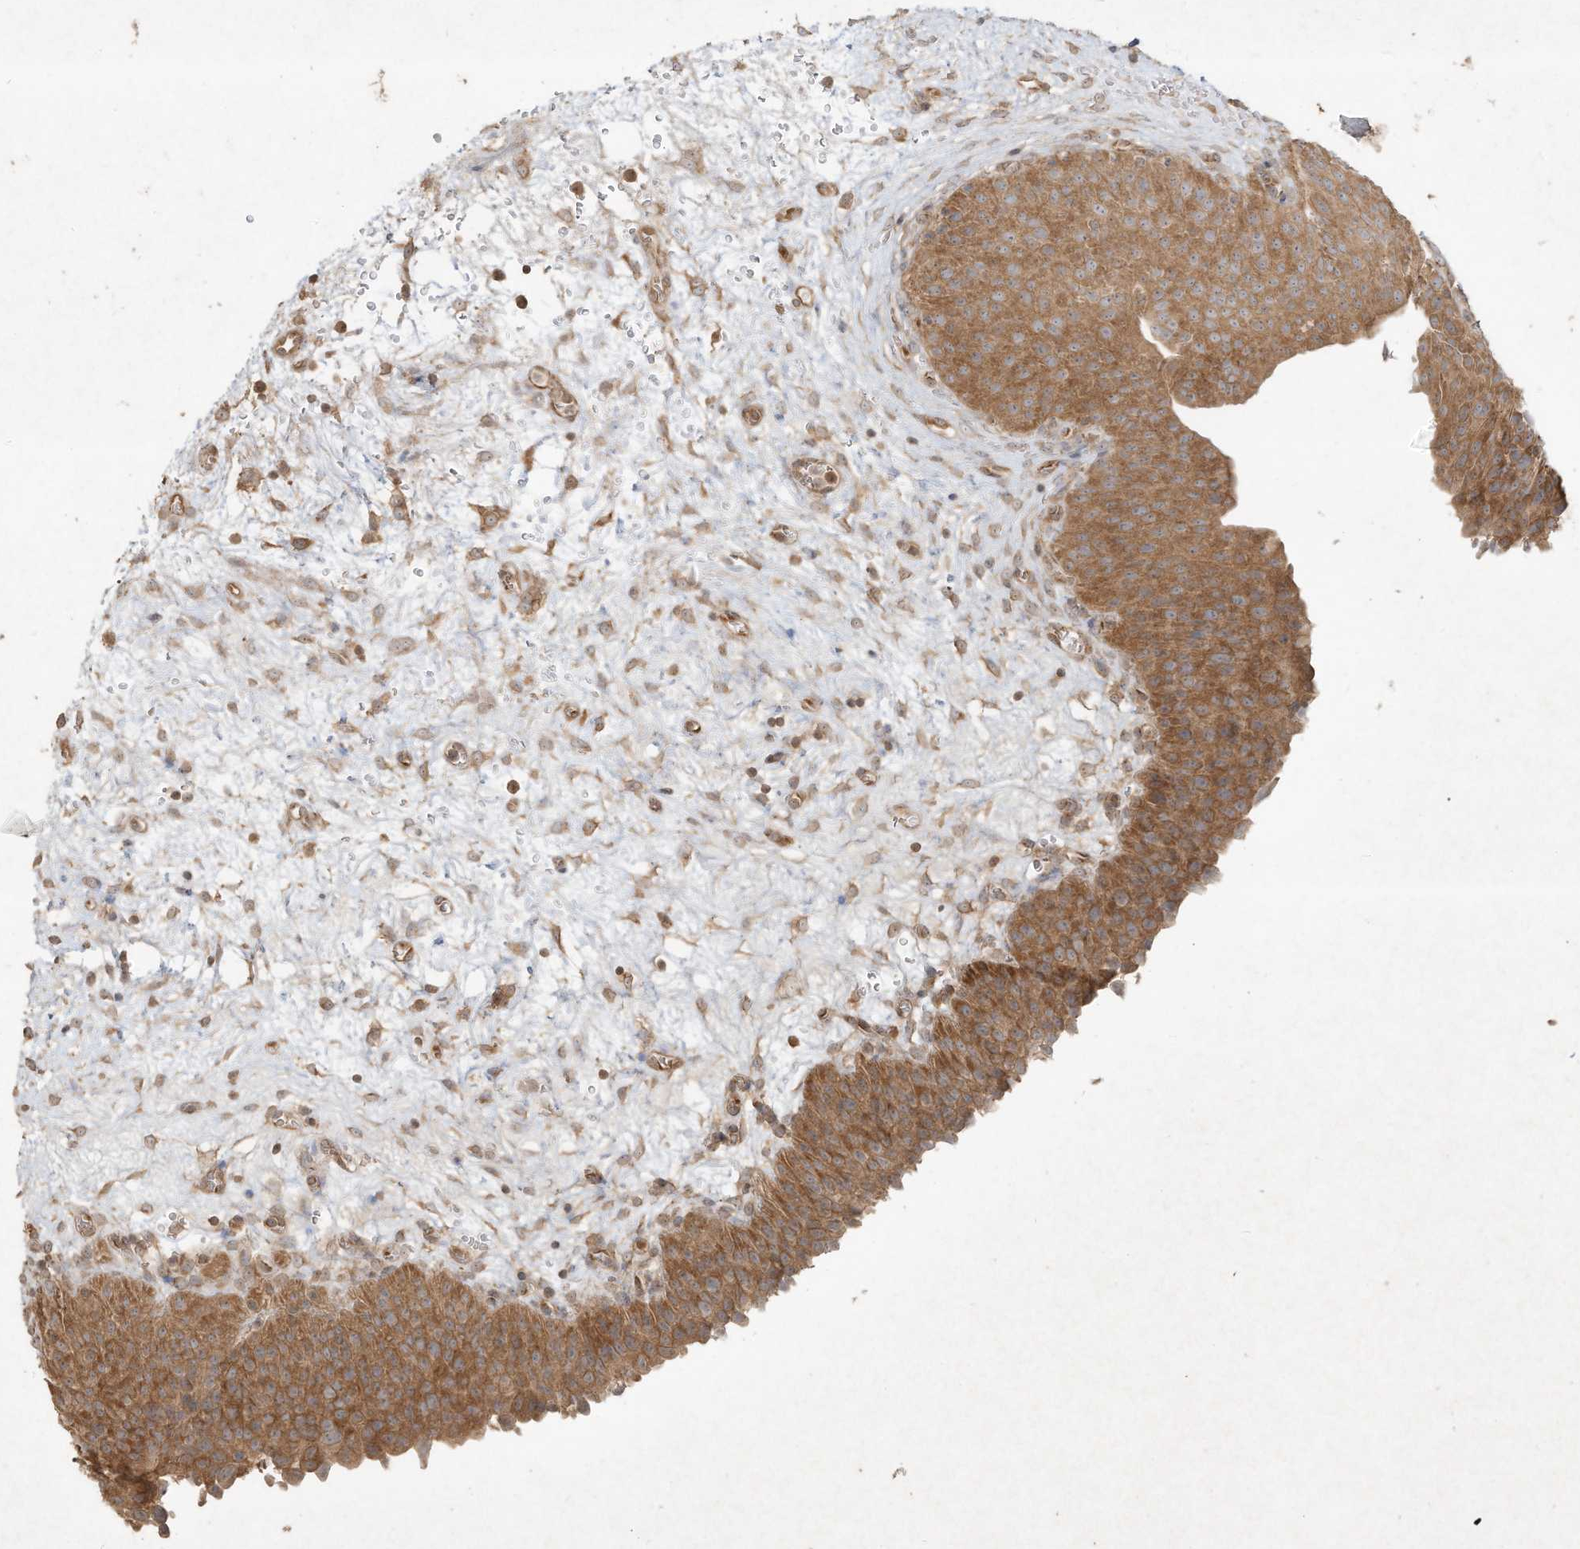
{"staining": {"intensity": "moderate", "quantity": ">75%", "location": "cytoplasmic/membranous"}, "tissue": "urinary bladder", "cell_type": "Urothelial cells", "image_type": "normal", "snomed": [{"axis": "morphology", "description": "Normal tissue, NOS"}, {"axis": "morphology", "description": "Dysplasia, NOS"}, {"axis": "topography", "description": "Urinary bladder"}], "caption": "The micrograph exhibits staining of unremarkable urinary bladder, revealing moderate cytoplasmic/membranous protein positivity (brown color) within urothelial cells.", "gene": "DYNC1I2", "patient": {"sex": "male", "age": 35}}